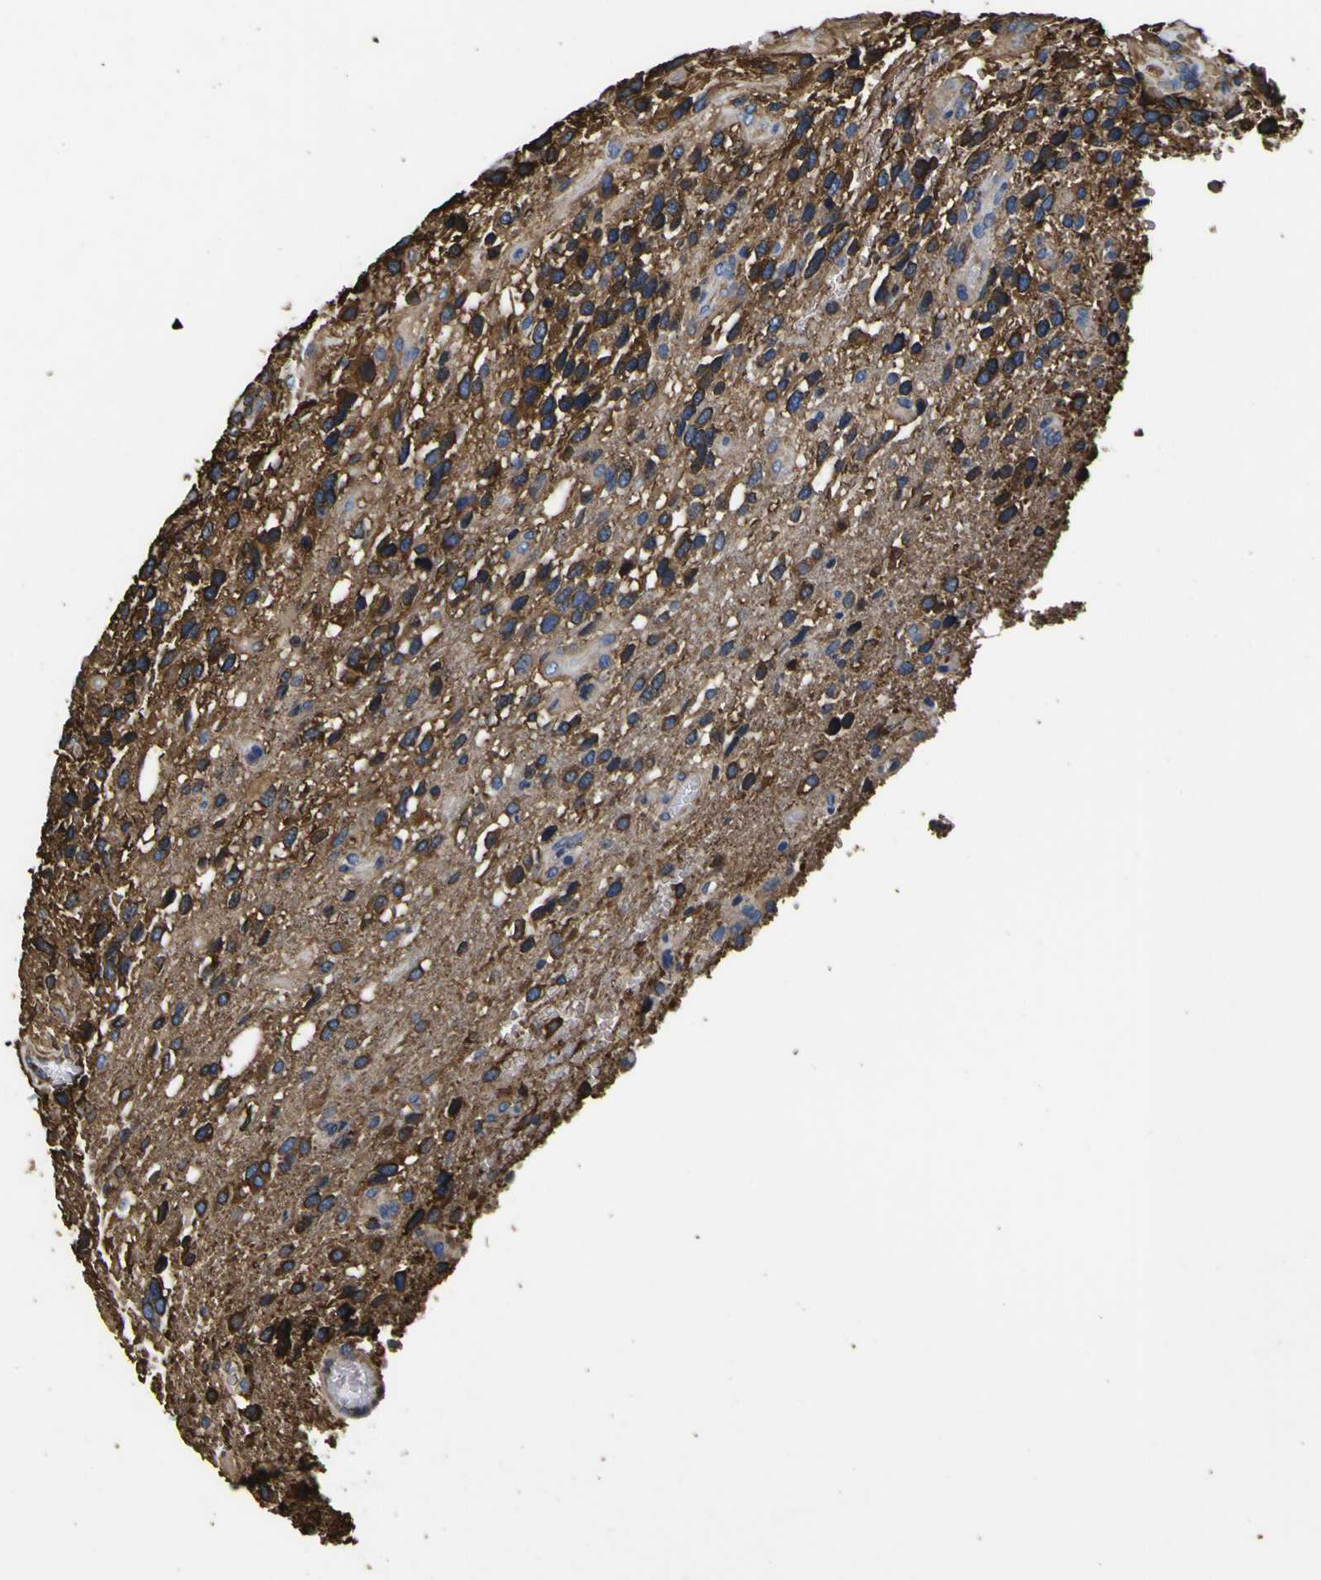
{"staining": {"intensity": "strong", "quantity": ">75%", "location": "cytoplasmic/membranous"}, "tissue": "glioma", "cell_type": "Tumor cells", "image_type": "cancer", "snomed": [{"axis": "morphology", "description": "Glioma, malignant, High grade"}, {"axis": "topography", "description": "Brain"}], "caption": "IHC micrograph of neoplastic tissue: human glioma stained using immunohistochemistry (IHC) demonstrates high levels of strong protein expression localized specifically in the cytoplasmic/membranous of tumor cells, appearing as a cytoplasmic/membranous brown color.", "gene": "TUBA1B", "patient": {"sex": "female", "age": 58}}